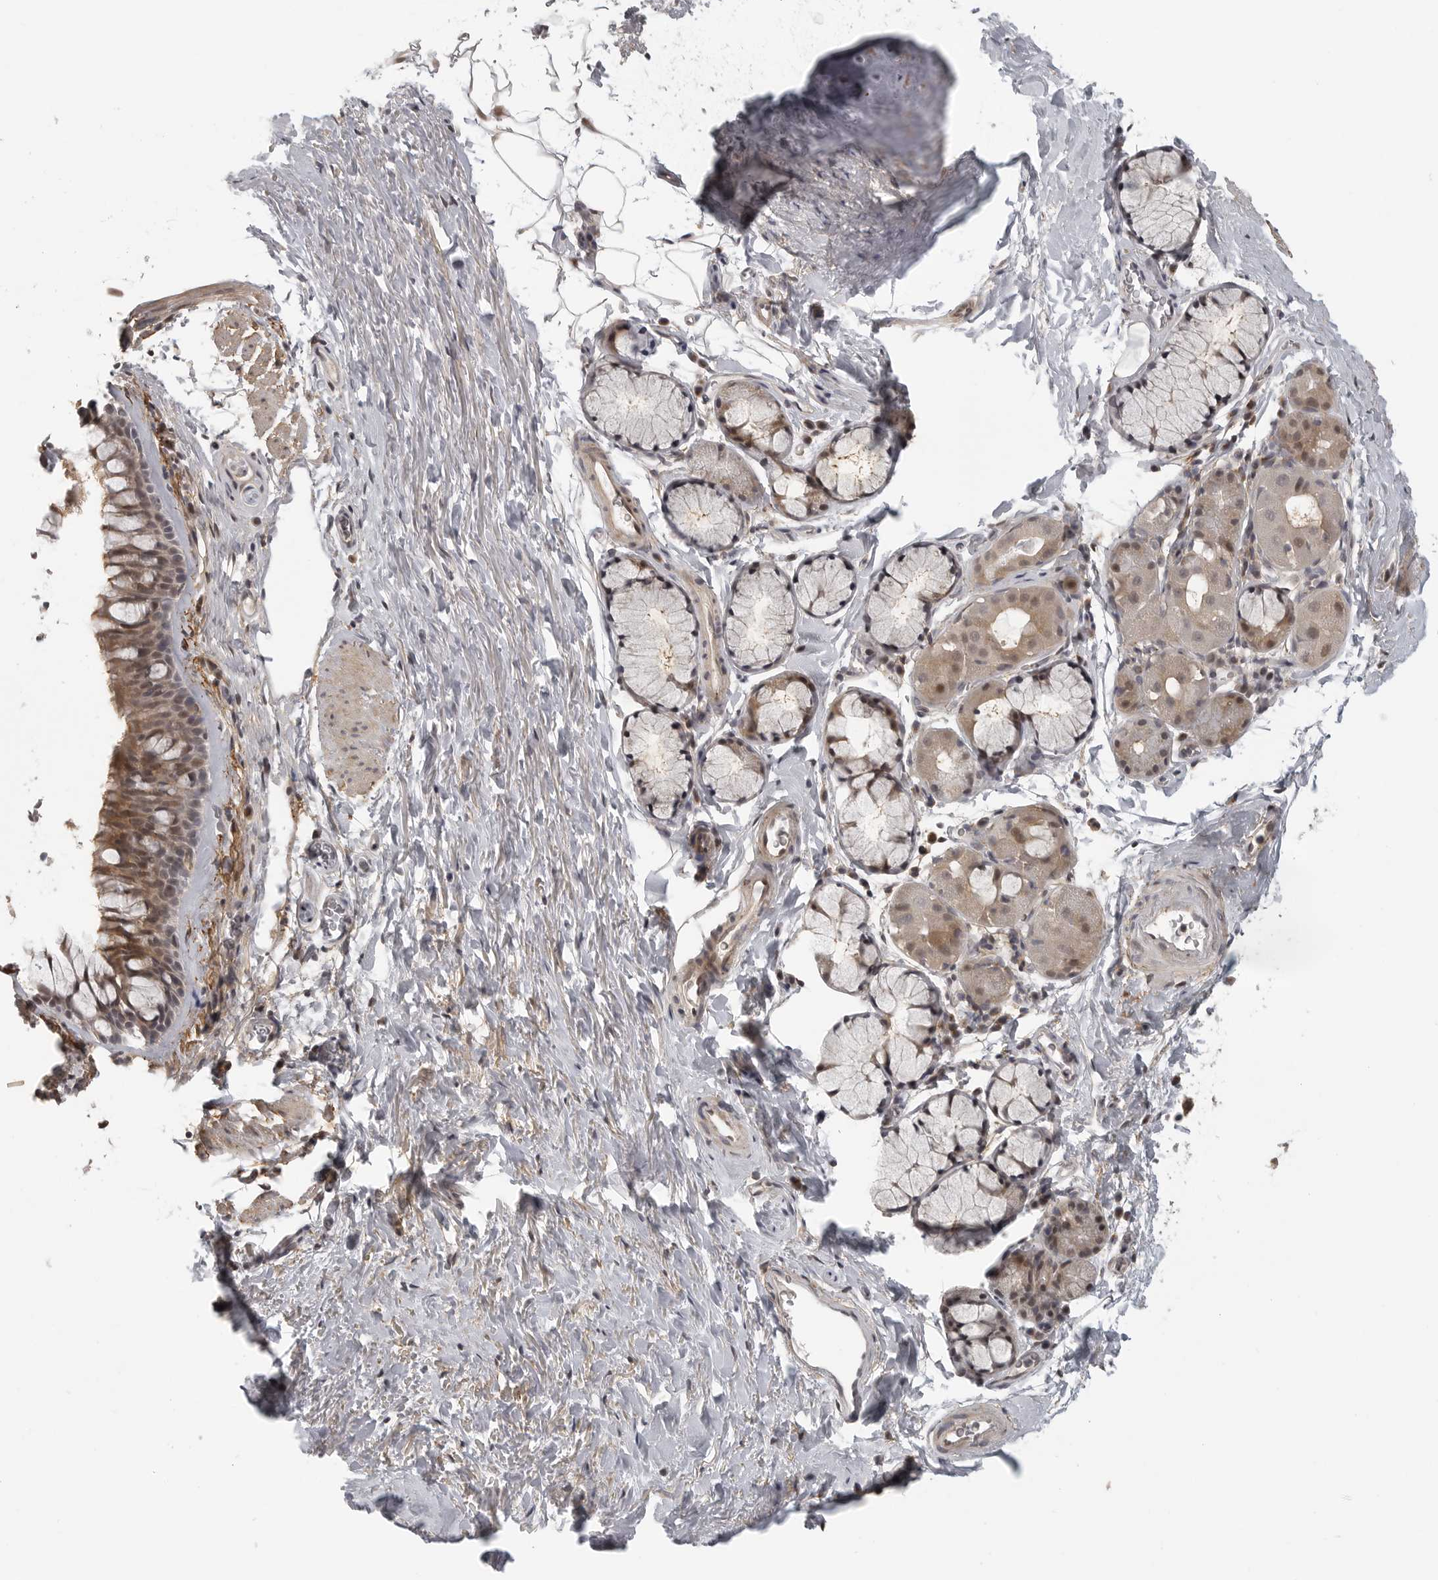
{"staining": {"intensity": "moderate", "quantity": "<25%", "location": "cytoplasmic/membranous,nuclear"}, "tissue": "bronchus", "cell_type": "Respiratory epithelial cells", "image_type": "normal", "snomed": [{"axis": "morphology", "description": "Normal tissue, NOS"}, {"axis": "topography", "description": "Cartilage tissue"}, {"axis": "topography", "description": "Bronchus"}], "caption": "Immunohistochemistry micrograph of unremarkable bronchus stained for a protein (brown), which shows low levels of moderate cytoplasmic/membranous,nuclear staining in about <25% of respiratory epithelial cells.", "gene": "UROD", "patient": {"sex": "female", "age": 53}}